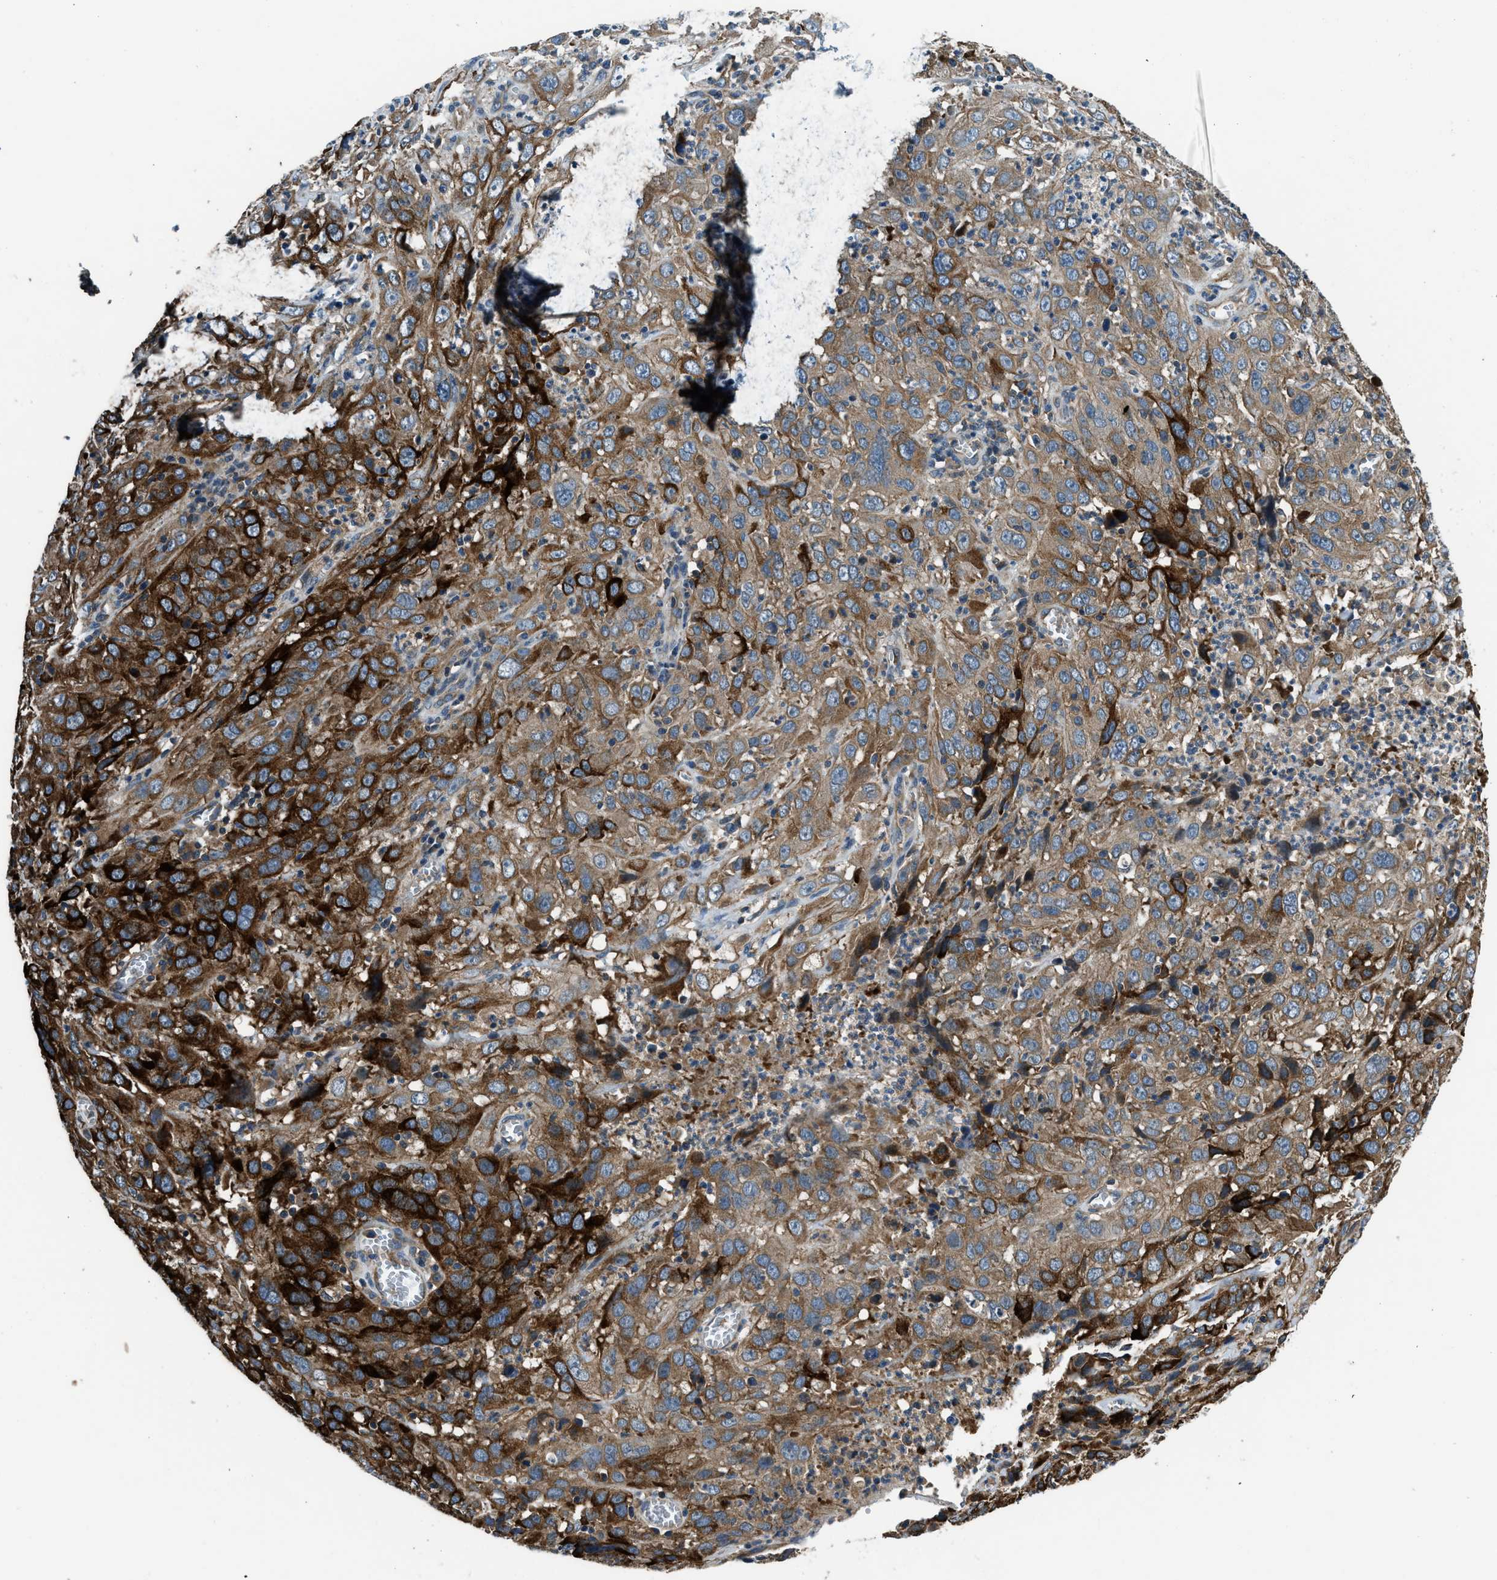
{"staining": {"intensity": "strong", "quantity": ">75%", "location": "cytoplasmic/membranous"}, "tissue": "cervical cancer", "cell_type": "Tumor cells", "image_type": "cancer", "snomed": [{"axis": "morphology", "description": "Squamous cell carcinoma, NOS"}, {"axis": "topography", "description": "Cervix"}], "caption": "This histopathology image displays IHC staining of human cervical cancer (squamous cell carcinoma), with high strong cytoplasmic/membranous staining in about >75% of tumor cells.", "gene": "IL3RA", "patient": {"sex": "female", "age": 32}}